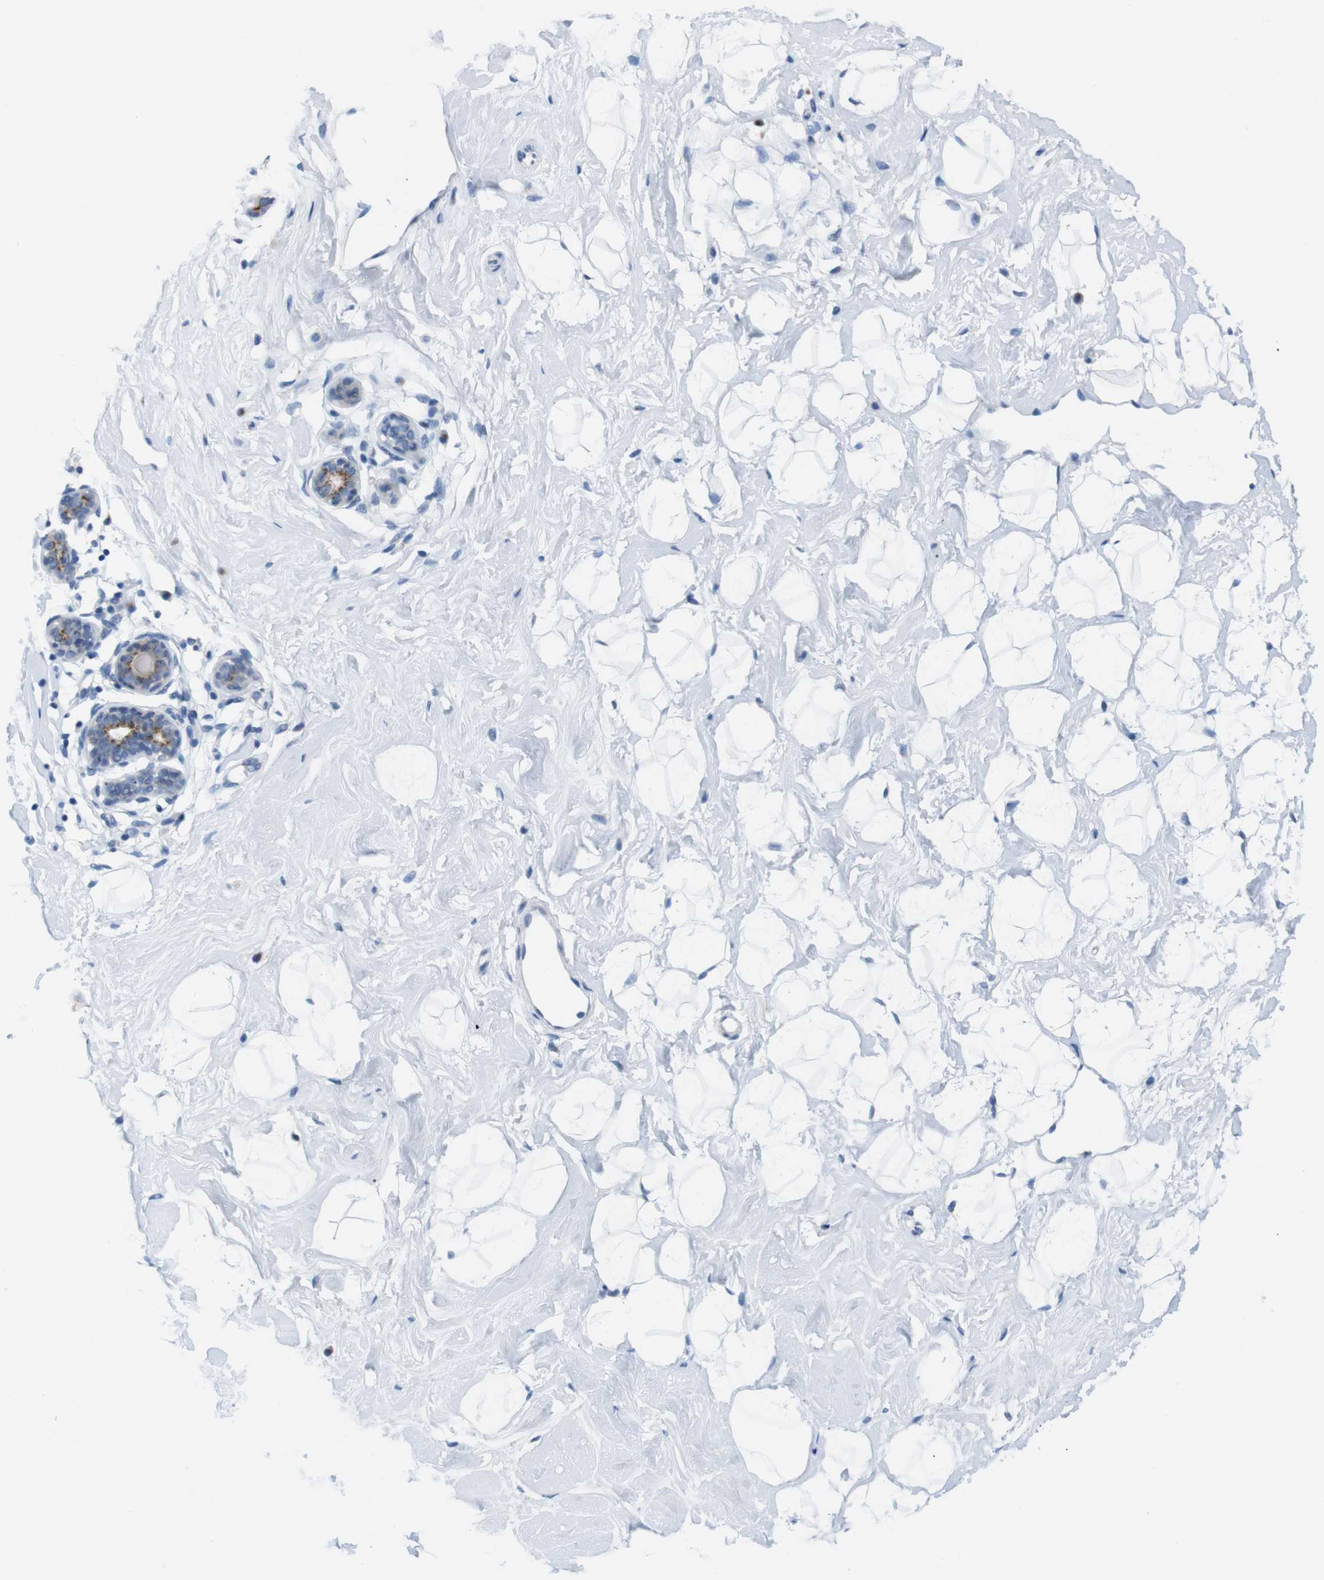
{"staining": {"intensity": "negative", "quantity": "none", "location": "none"}, "tissue": "breast", "cell_type": "Adipocytes", "image_type": "normal", "snomed": [{"axis": "morphology", "description": "Normal tissue, NOS"}, {"axis": "topography", "description": "Breast"}], "caption": "Immunohistochemistry micrograph of benign breast stained for a protein (brown), which reveals no expression in adipocytes.", "gene": "GOLGA2", "patient": {"sex": "female", "age": 23}}